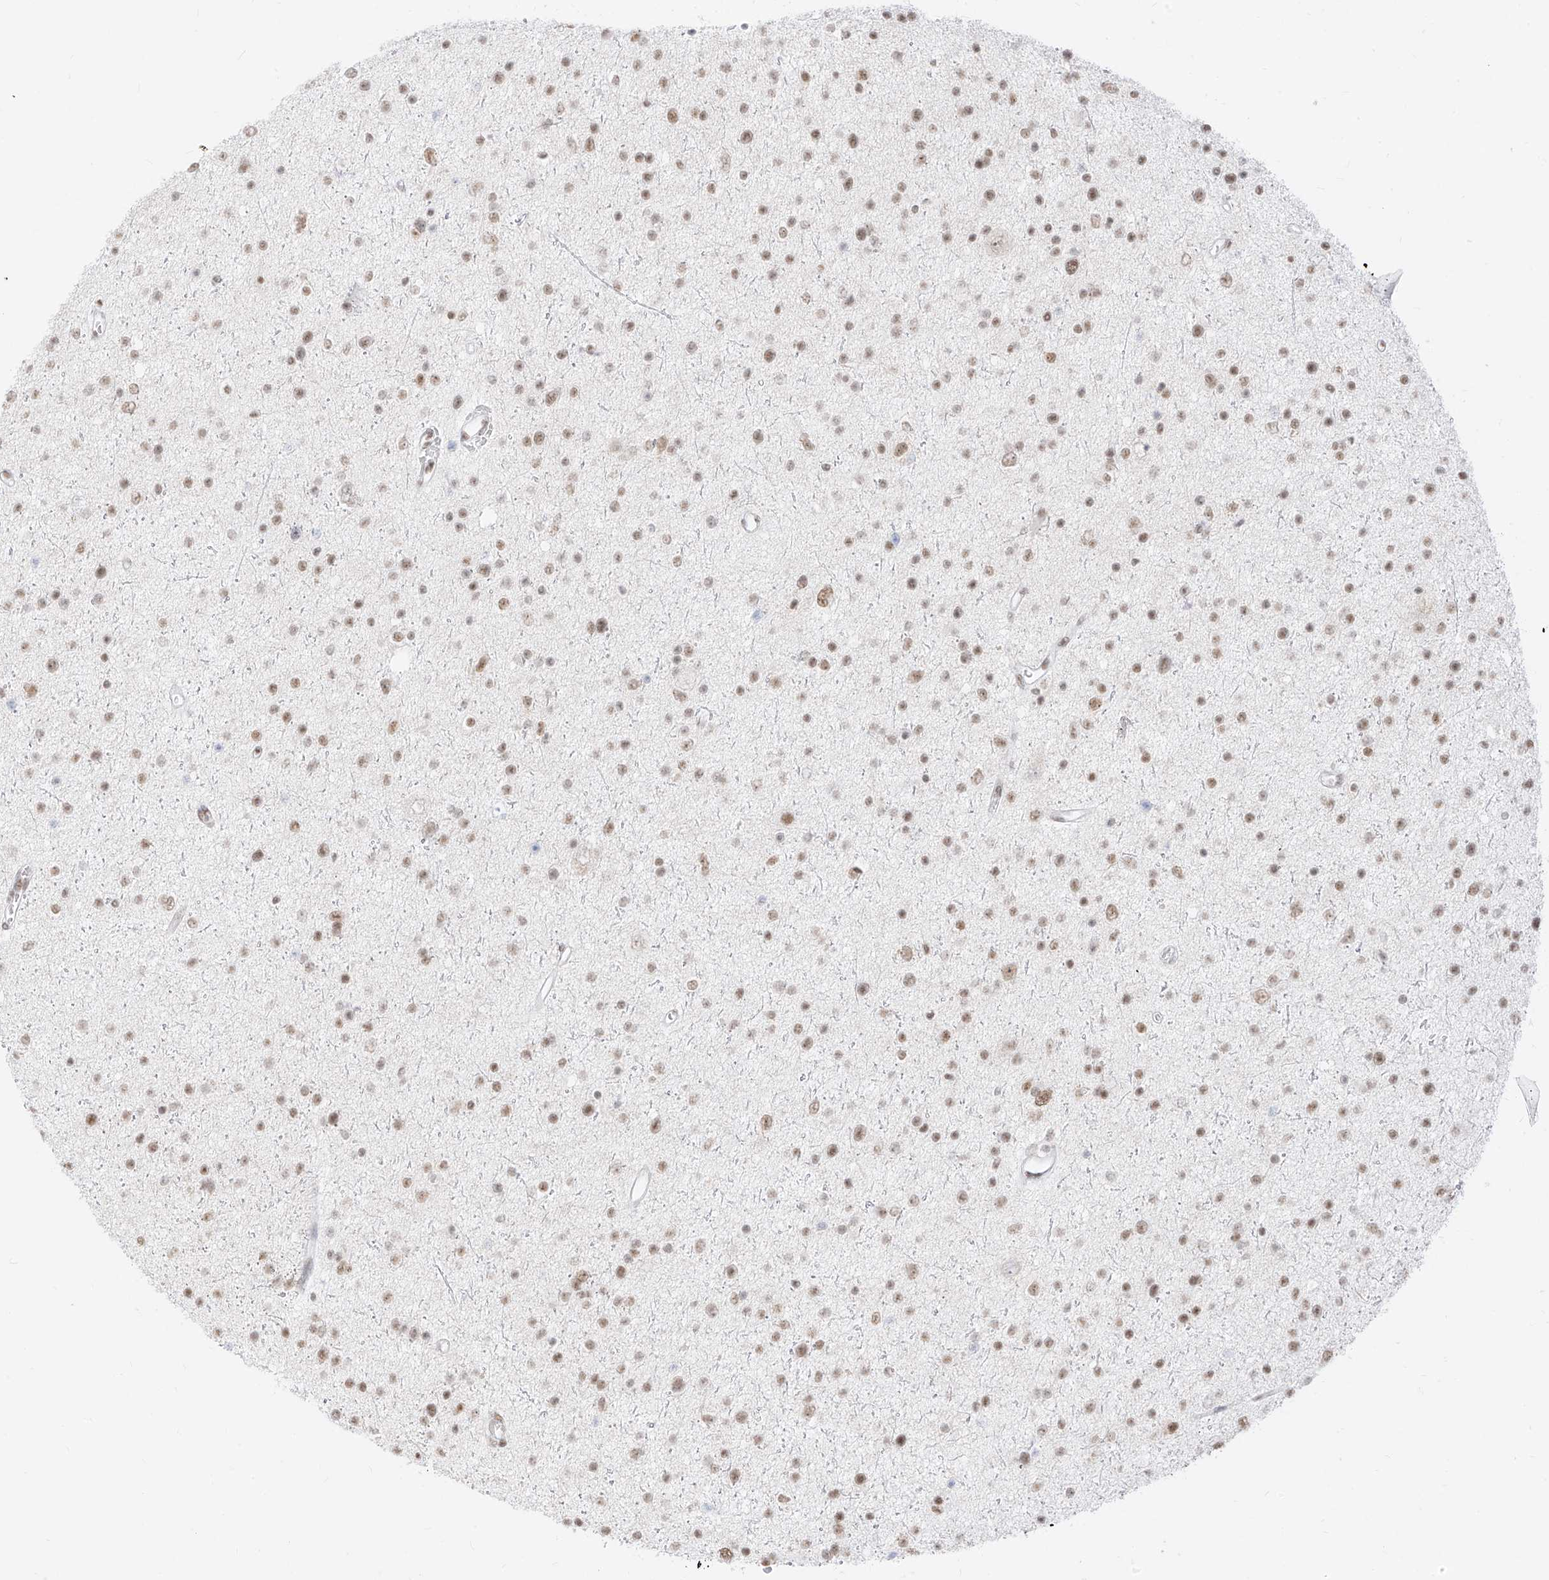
{"staining": {"intensity": "moderate", "quantity": "25%-75%", "location": "nuclear"}, "tissue": "glioma", "cell_type": "Tumor cells", "image_type": "cancer", "snomed": [{"axis": "morphology", "description": "Glioma, malignant, Low grade"}, {"axis": "topography", "description": "Brain"}], "caption": "Immunohistochemistry (DAB) staining of human glioma exhibits moderate nuclear protein positivity in approximately 25%-75% of tumor cells.", "gene": "SUPT5H", "patient": {"sex": "female", "age": 37}}